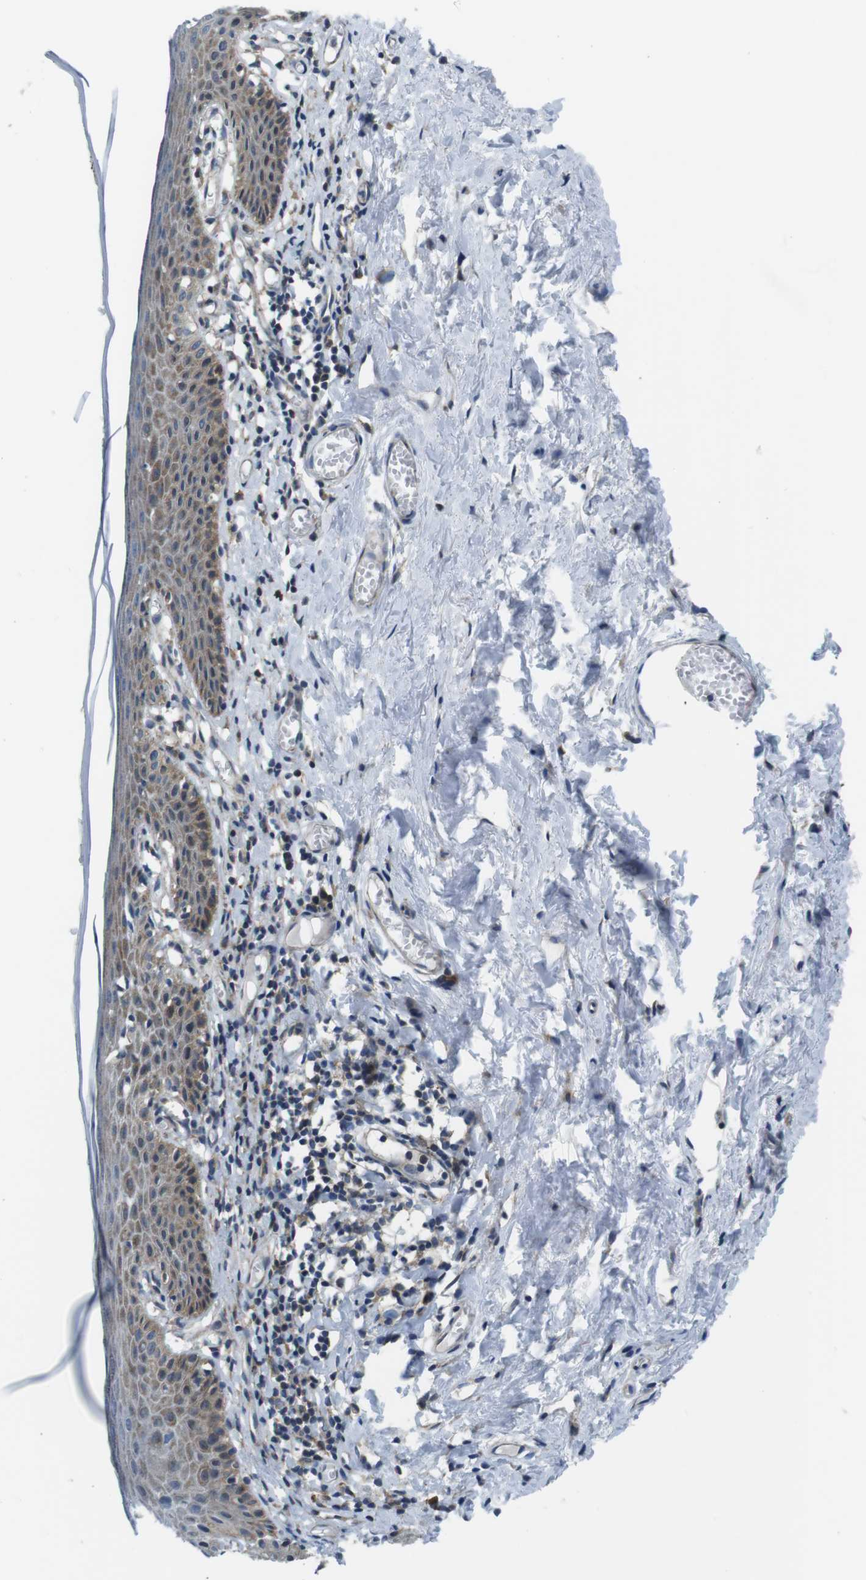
{"staining": {"intensity": "moderate", "quantity": "25%-75%", "location": "cytoplasmic/membranous"}, "tissue": "skin", "cell_type": "Epidermal cells", "image_type": "normal", "snomed": [{"axis": "morphology", "description": "Normal tissue, NOS"}, {"axis": "topography", "description": "Adipose tissue"}, {"axis": "topography", "description": "Vascular tissue"}, {"axis": "topography", "description": "Anal"}, {"axis": "topography", "description": "Peripheral nerve tissue"}], "caption": "Skin was stained to show a protein in brown. There is medium levels of moderate cytoplasmic/membranous expression in about 25%-75% of epidermal cells. Nuclei are stained in blue.", "gene": "EIF2B5", "patient": {"sex": "female", "age": 54}}